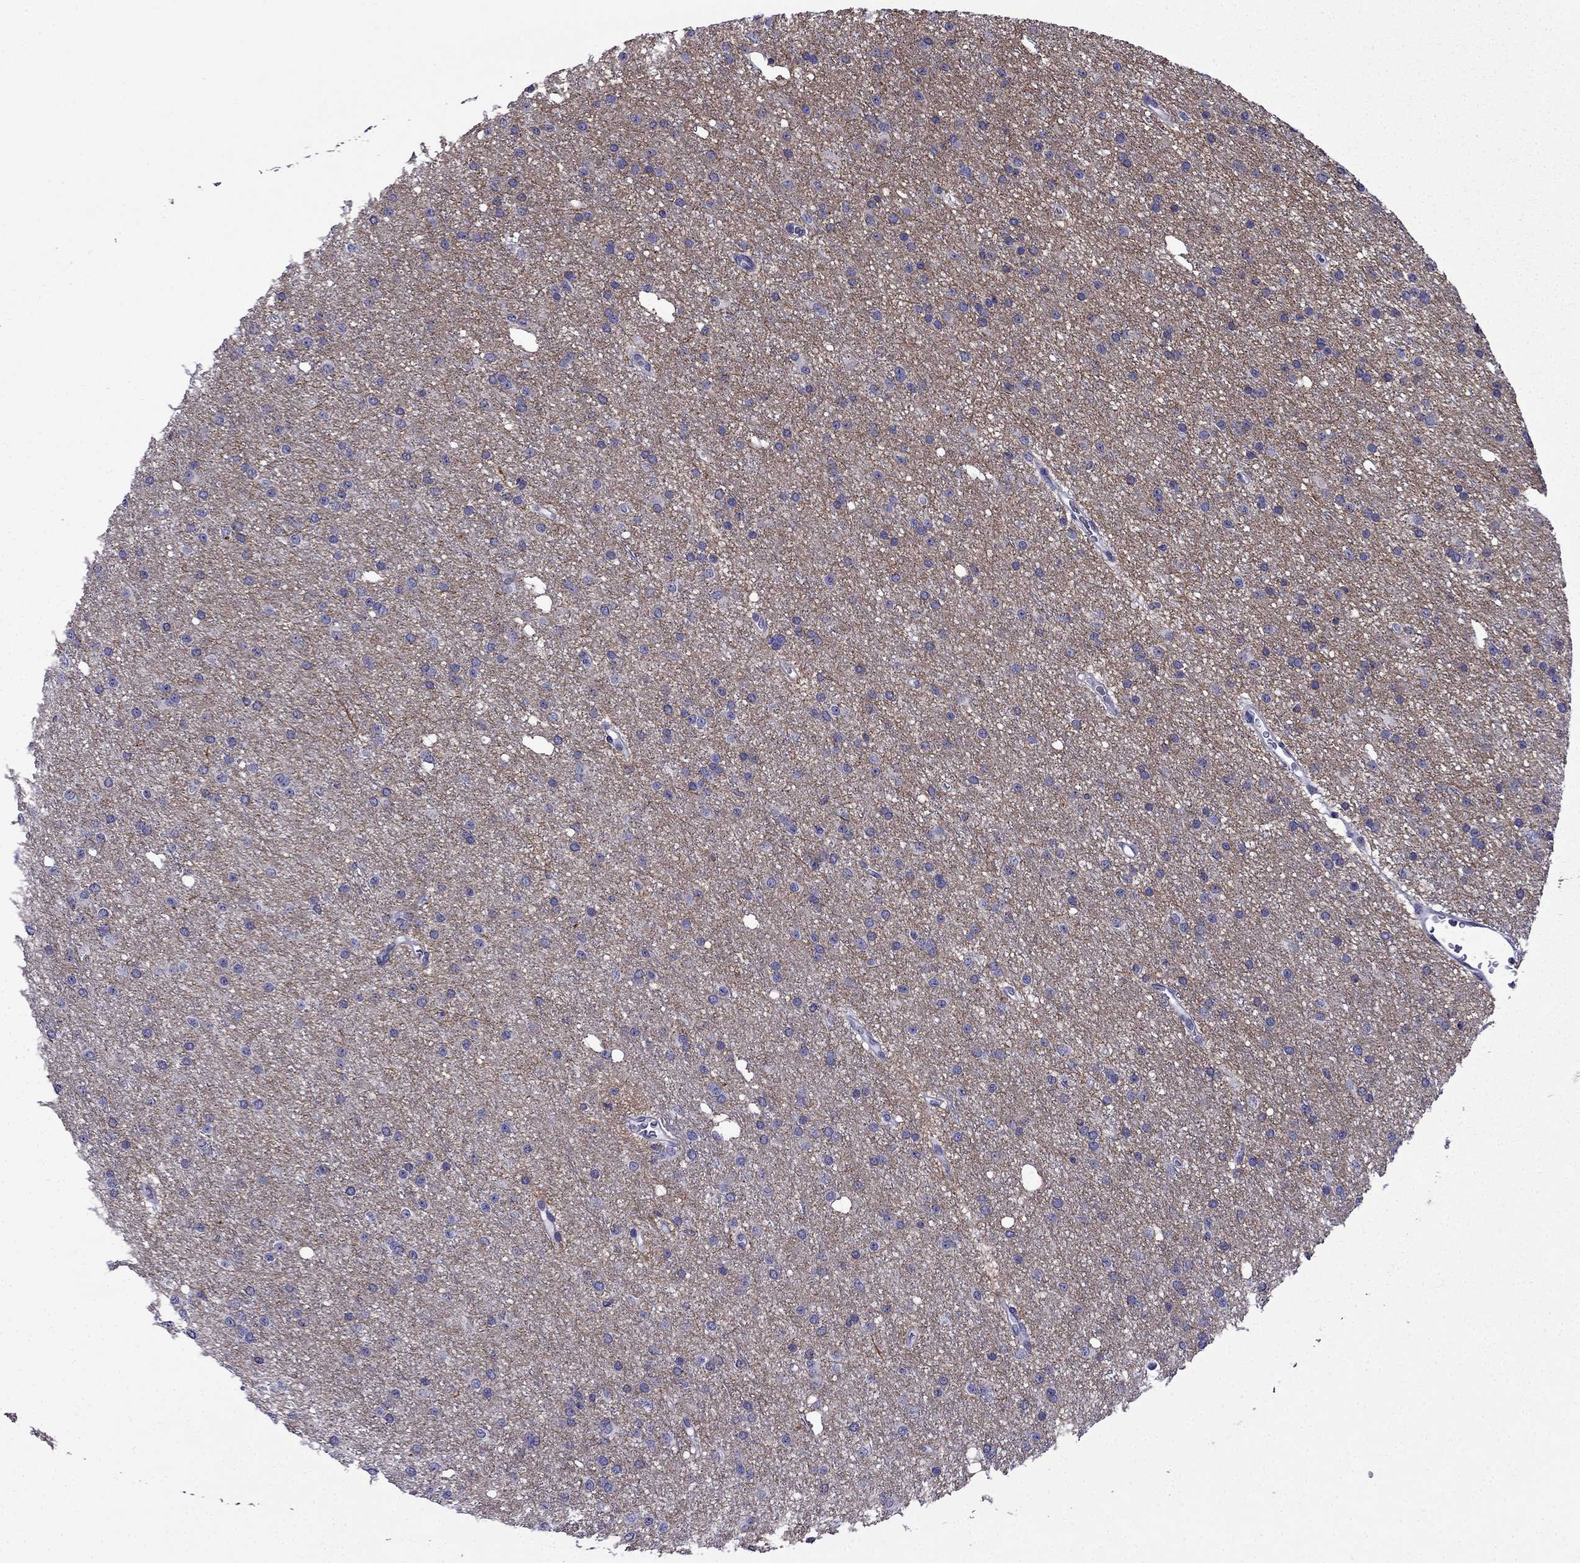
{"staining": {"intensity": "negative", "quantity": "none", "location": "none"}, "tissue": "glioma", "cell_type": "Tumor cells", "image_type": "cancer", "snomed": [{"axis": "morphology", "description": "Glioma, malignant, Low grade"}, {"axis": "topography", "description": "Brain"}], "caption": "There is no significant expression in tumor cells of glioma.", "gene": "POM121L12", "patient": {"sex": "male", "age": 27}}